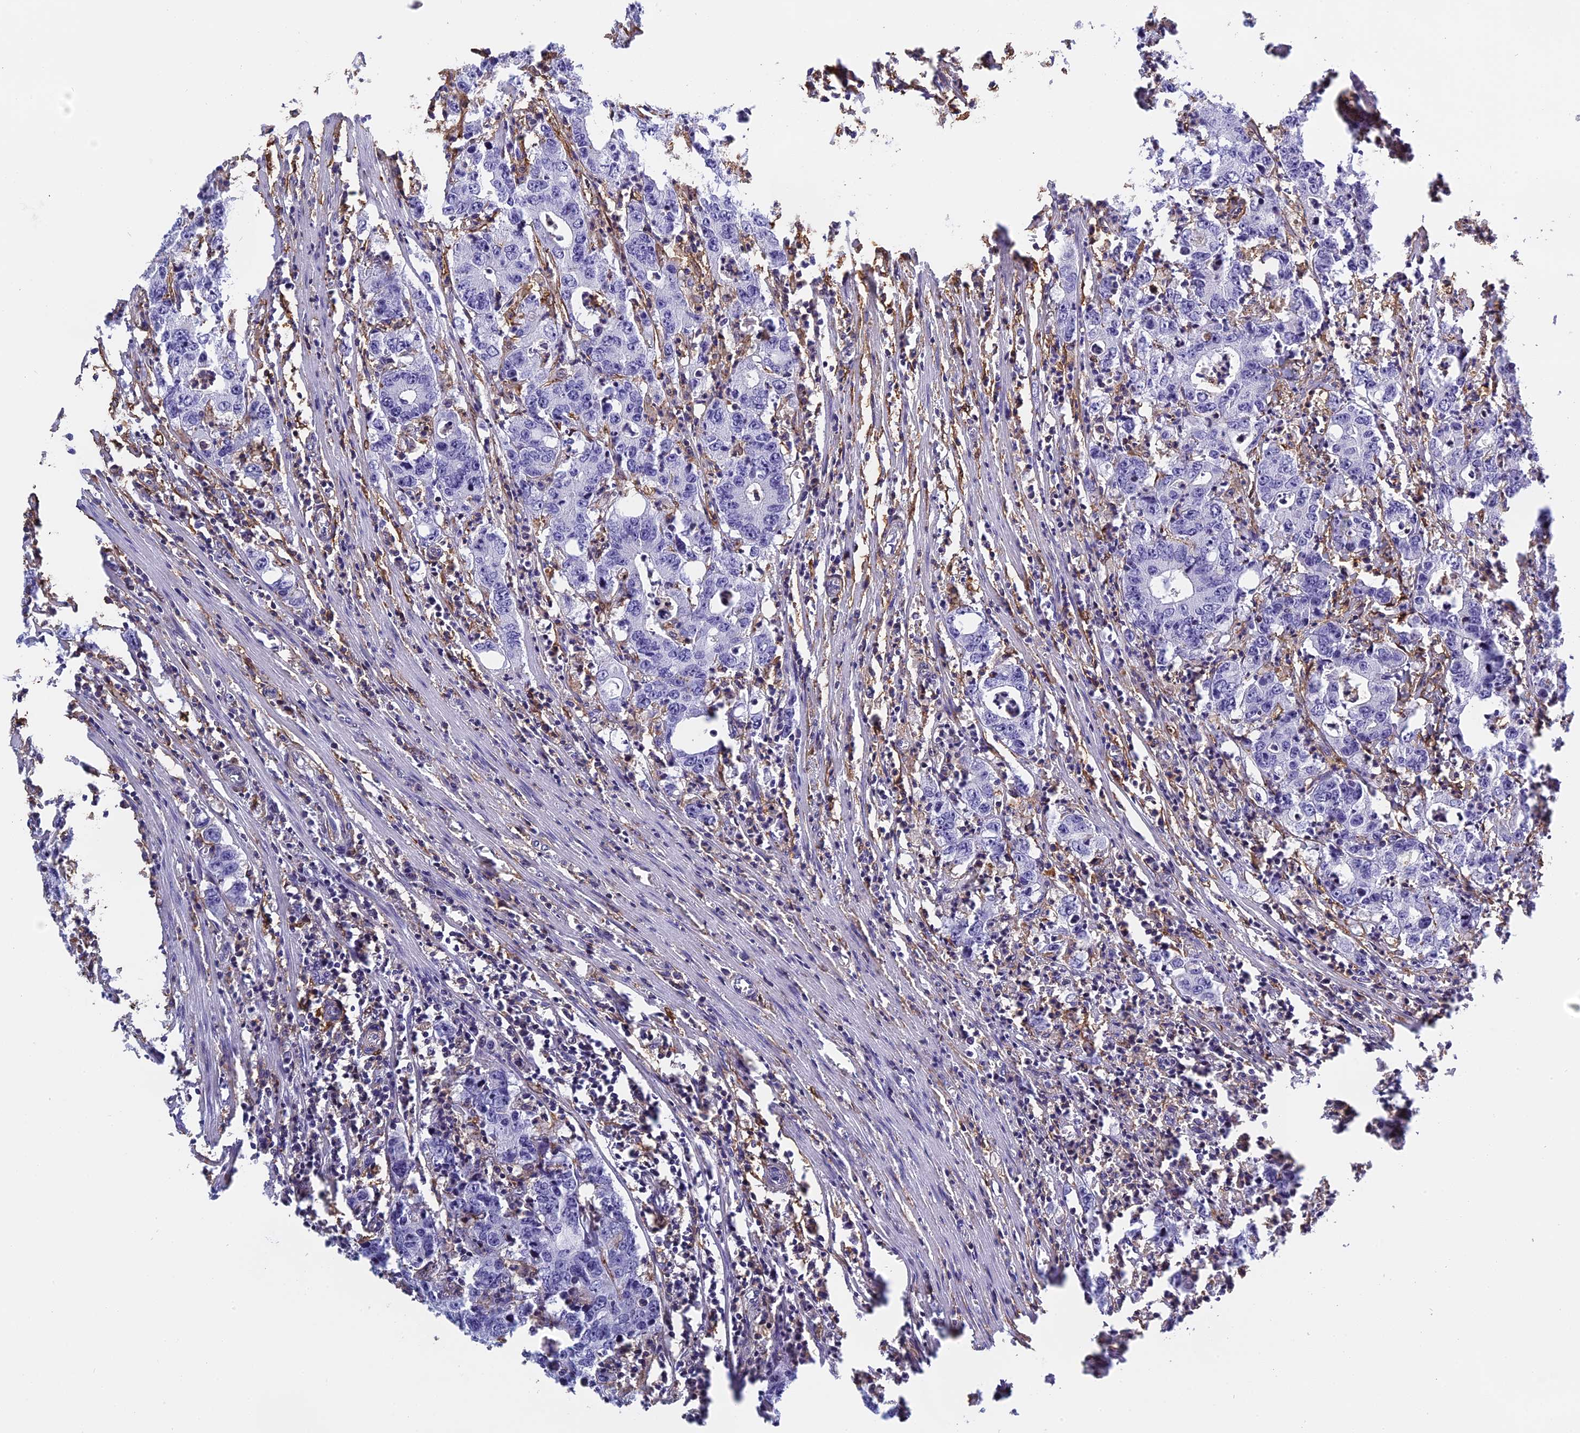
{"staining": {"intensity": "negative", "quantity": "none", "location": "none"}, "tissue": "colorectal cancer", "cell_type": "Tumor cells", "image_type": "cancer", "snomed": [{"axis": "morphology", "description": "Adenocarcinoma, NOS"}, {"axis": "topography", "description": "Colon"}], "caption": "A high-resolution micrograph shows IHC staining of colorectal adenocarcinoma, which exhibits no significant expression in tumor cells.", "gene": "TMEM255B", "patient": {"sex": "female", "age": 75}}